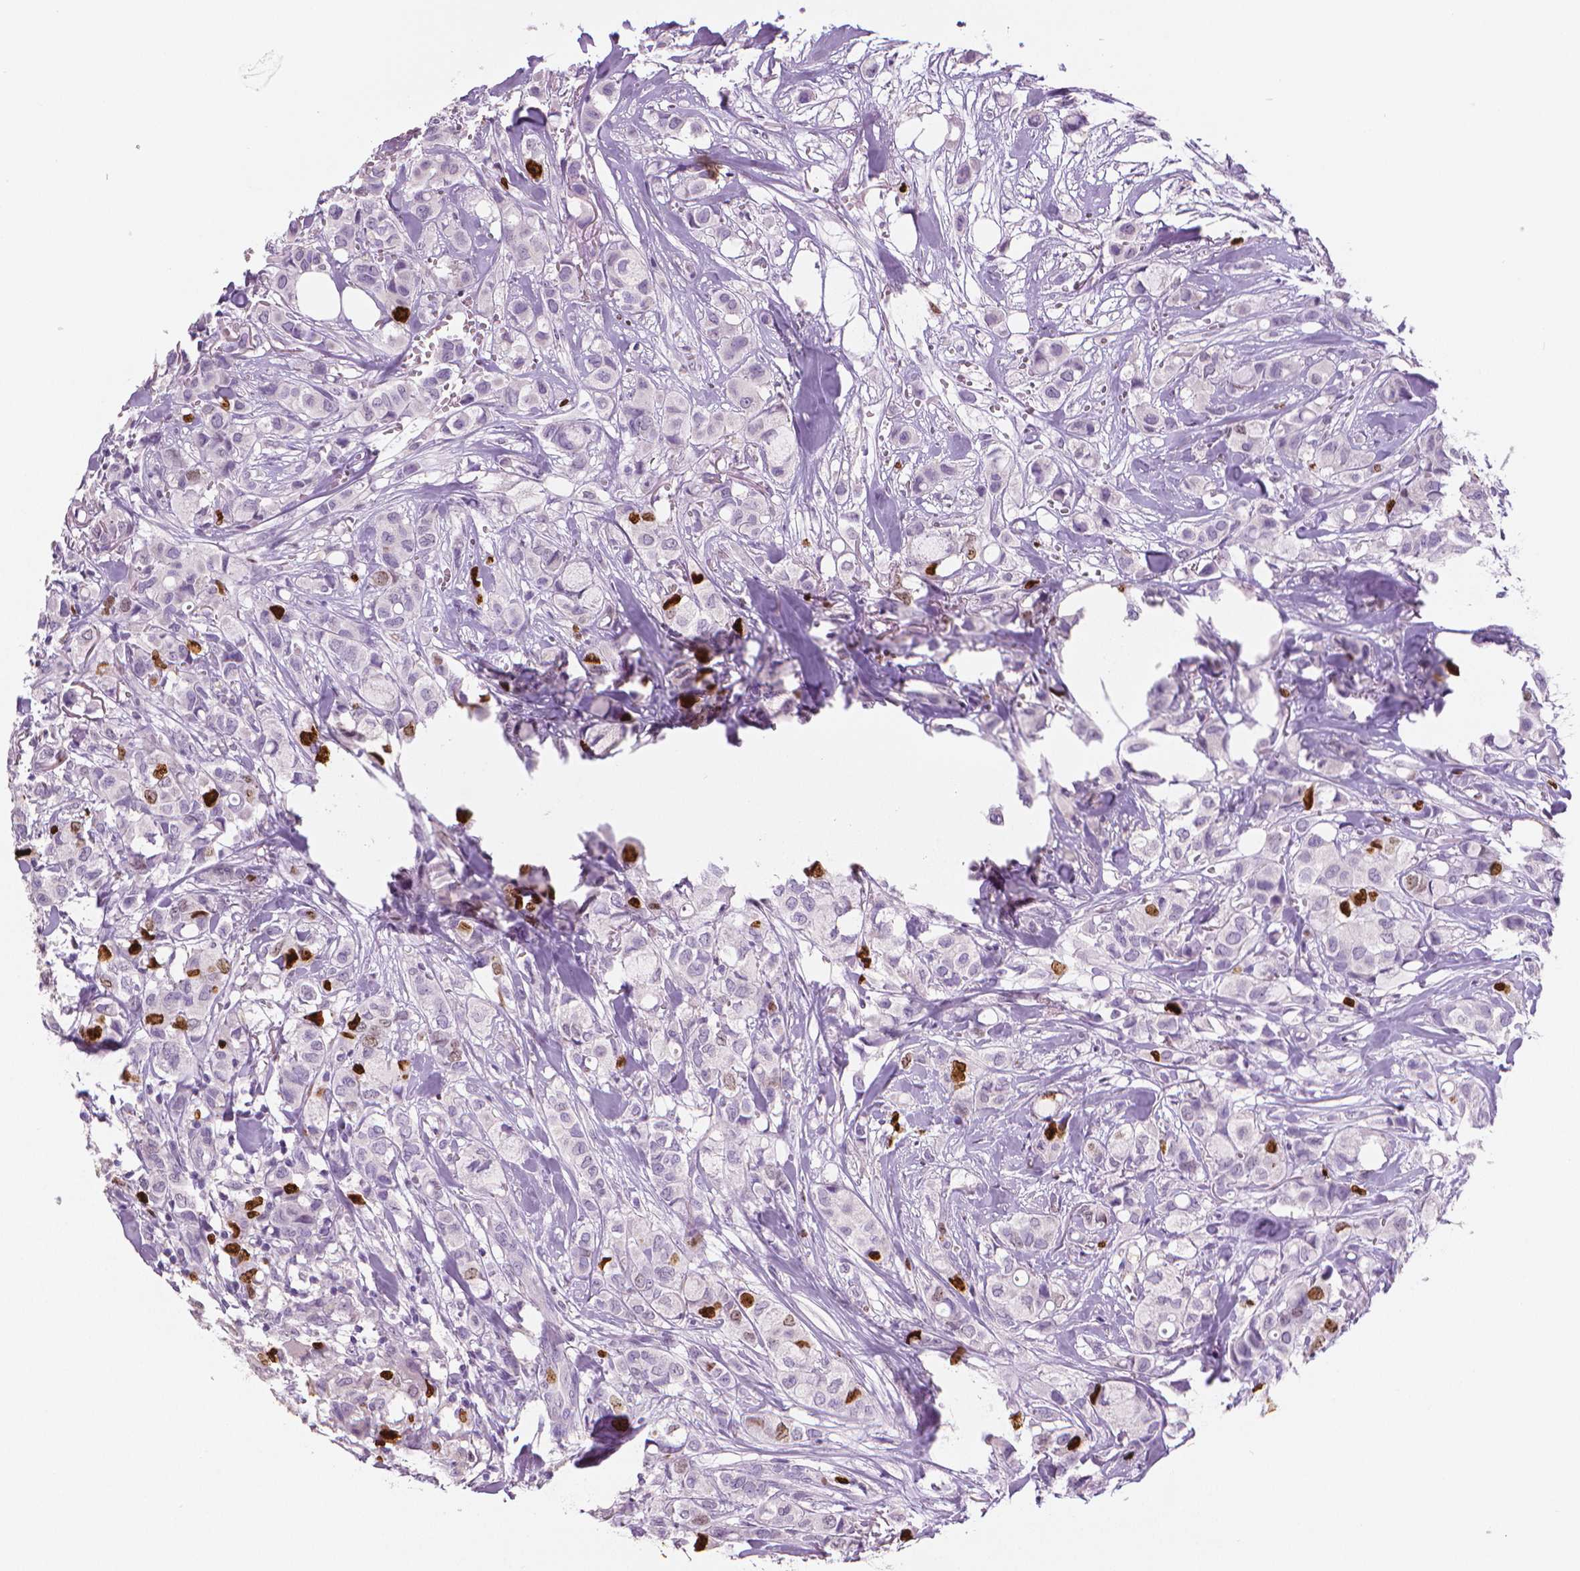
{"staining": {"intensity": "strong", "quantity": "<25%", "location": "nuclear"}, "tissue": "breast cancer", "cell_type": "Tumor cells", "image_type": "cancer", "snomed": [{"axis": "morphology", "description": "Duct carcinoma"}, {"axis": "topography", "description": "Breast"}], "caption": "Protein expression by IHC demonstrates strong nuclear expression in approximately <25% of tumor cells in invasive ductal carcinoma (breast).", "gene": "MKI67", "patient": {"sex": "female", "age": 85}}